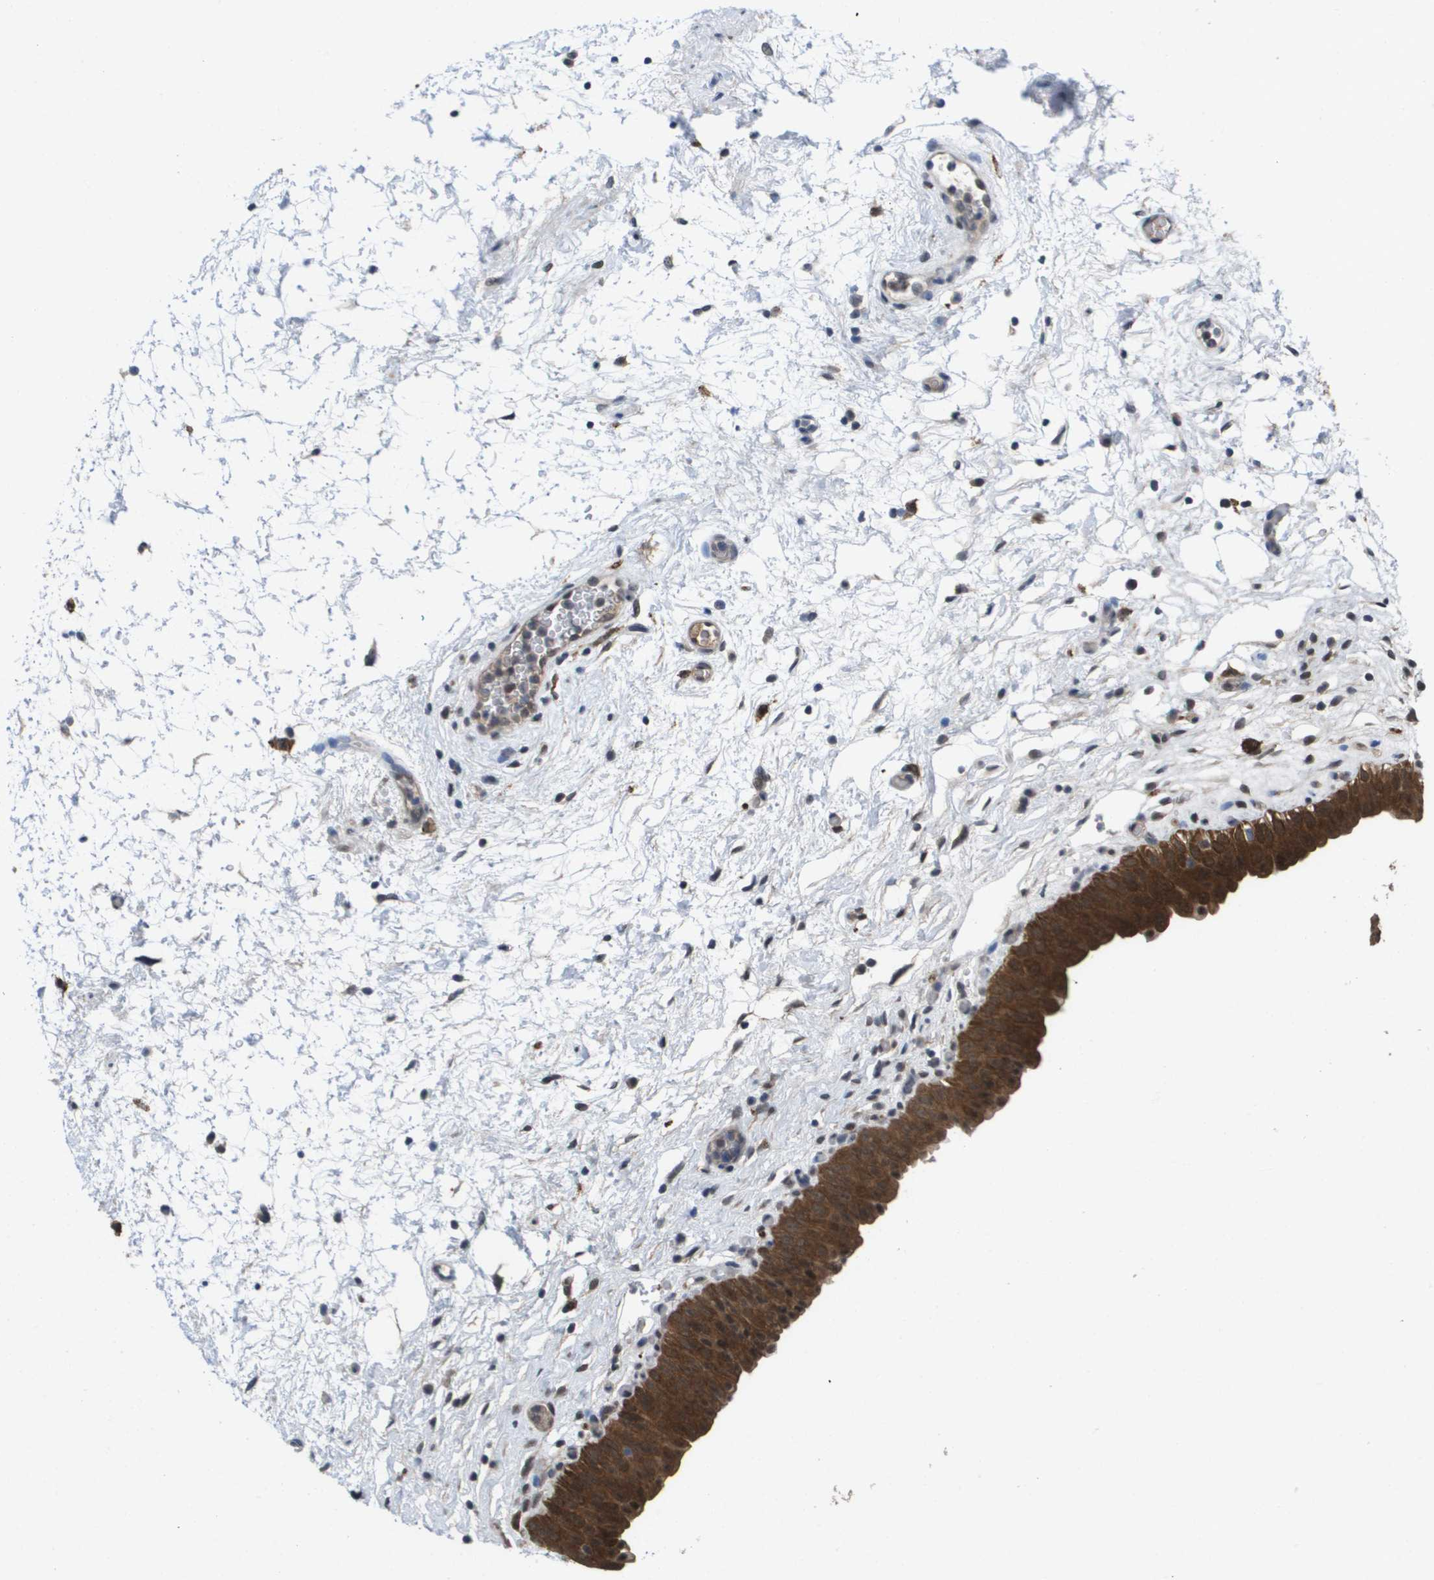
{"staining": {"intensity": "strong", "quantity": ">75%", "location": "cytoplasmic/membranous,nuclear"}, "tissue": "urinary bladder", "cell_type": "Urothelial cells", "image_type": "normal", "snomed": [{"axis": "morphology", "description": "Normal tissue, NOS"}, {"axis": "topography", "description": "Urinary bladder"}], "caption": "Urinary bladder was stained to show a protein in brown. There is high levels of strong cytoplasmic/membranous,nuclear staining in about >75% of urothelial cells. The staining is performed using DAB (3,3'-diaminobenzidine) brown chromogen to label protein expression. The nuclei are counter-stained blue using hematoxylin.", "gene": "AMBRA1", "patient": {"sex": "male", "age": 46}}